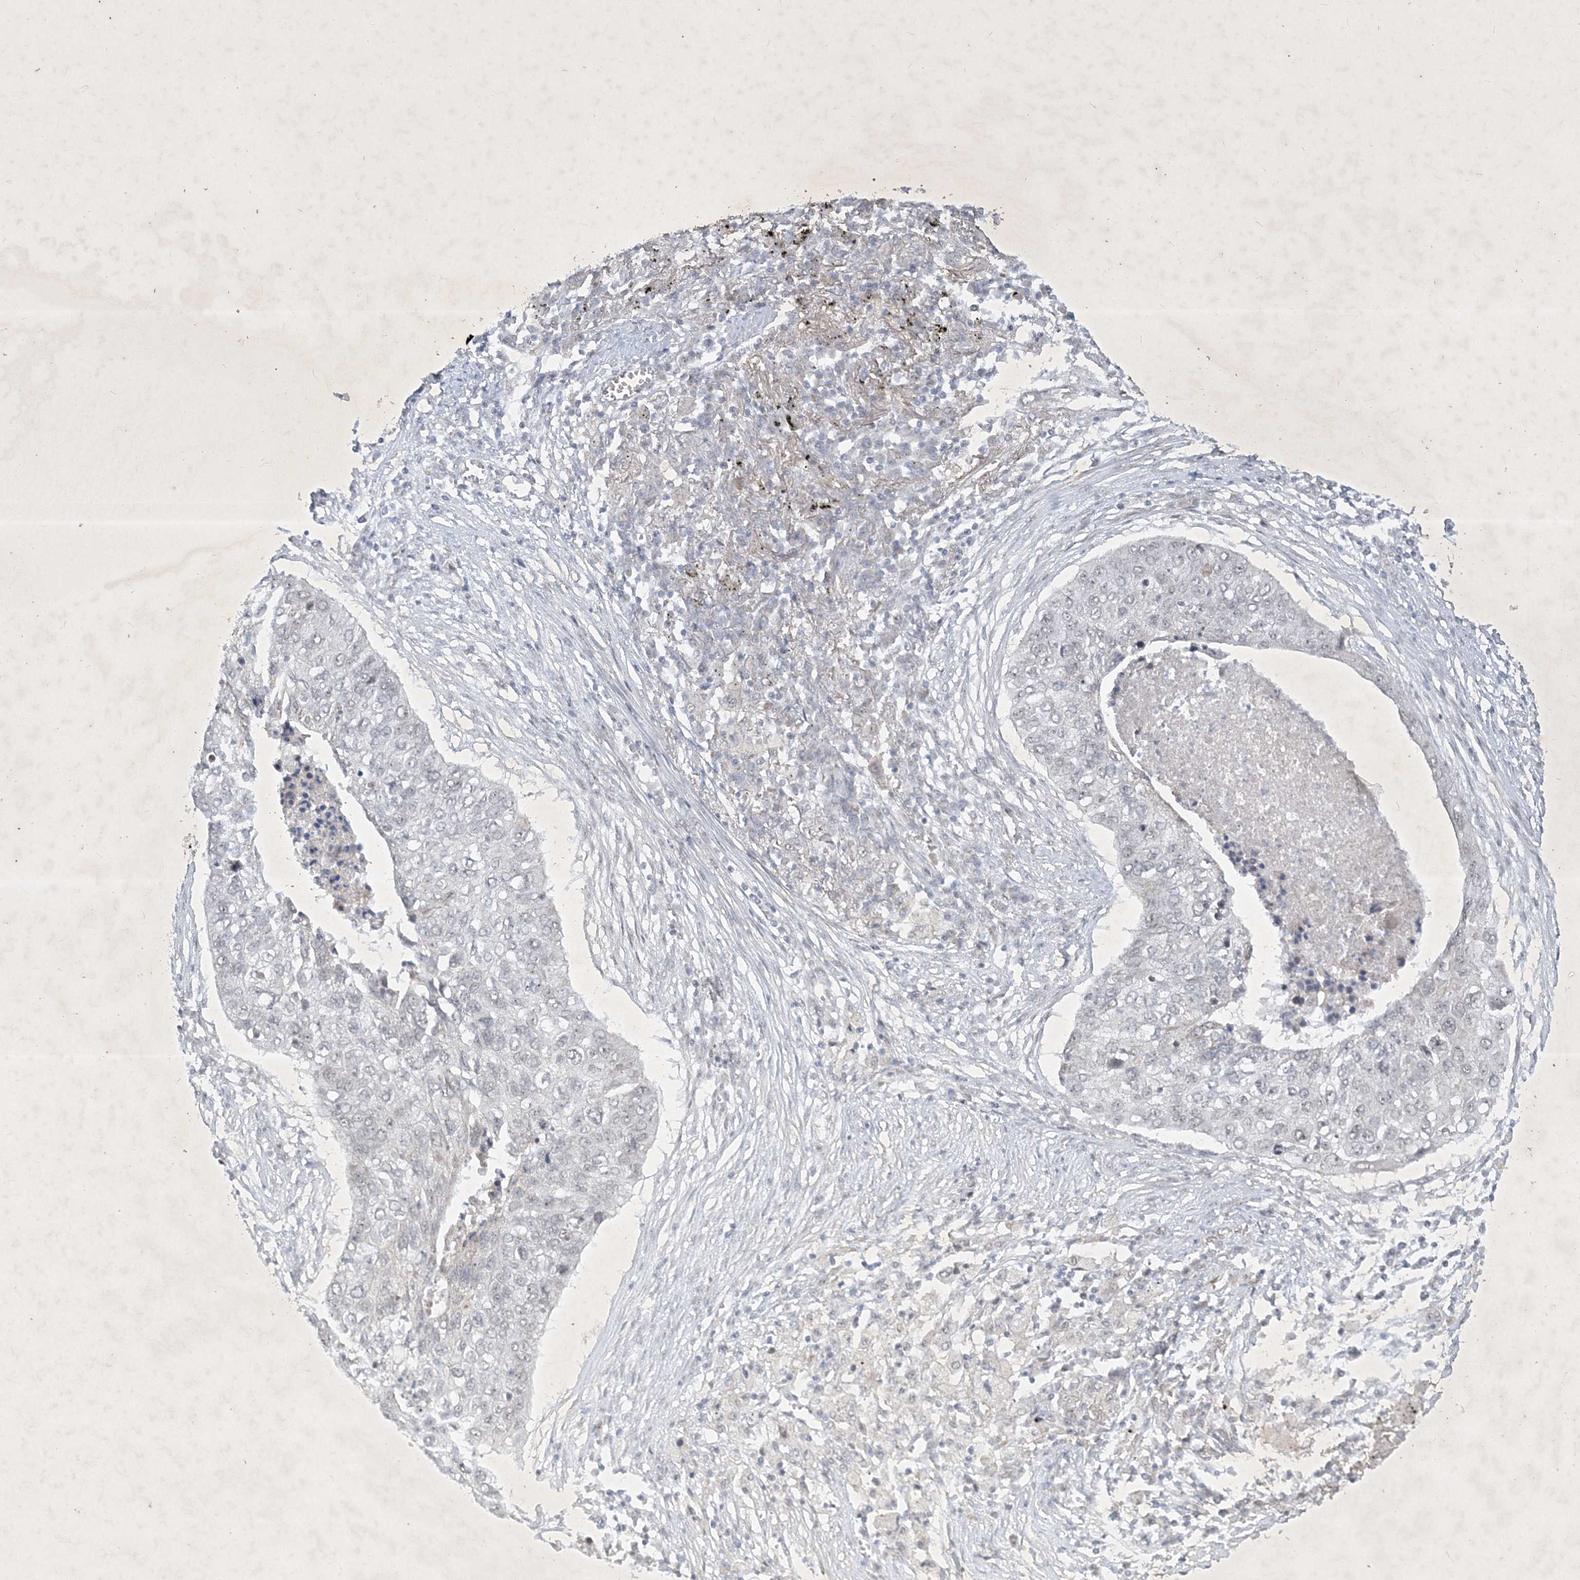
{"staining": {"intensity": "negative", "quantity": "none", "location": "none"}, "tissue": "lung cancer", "cell_type": "Tumor cells", "image_type": "cancer", "snomed": [{"axis": "morphology", "description": "Squamous cell carcinoma, NOS"}, {"axis": "topography", "description": "Lung"}], "caption": "Tumor cells are negative for protein expression in human lung cancer.", "gene": "ZBTB9", "patient": {"sex": "female", "age": 63}}